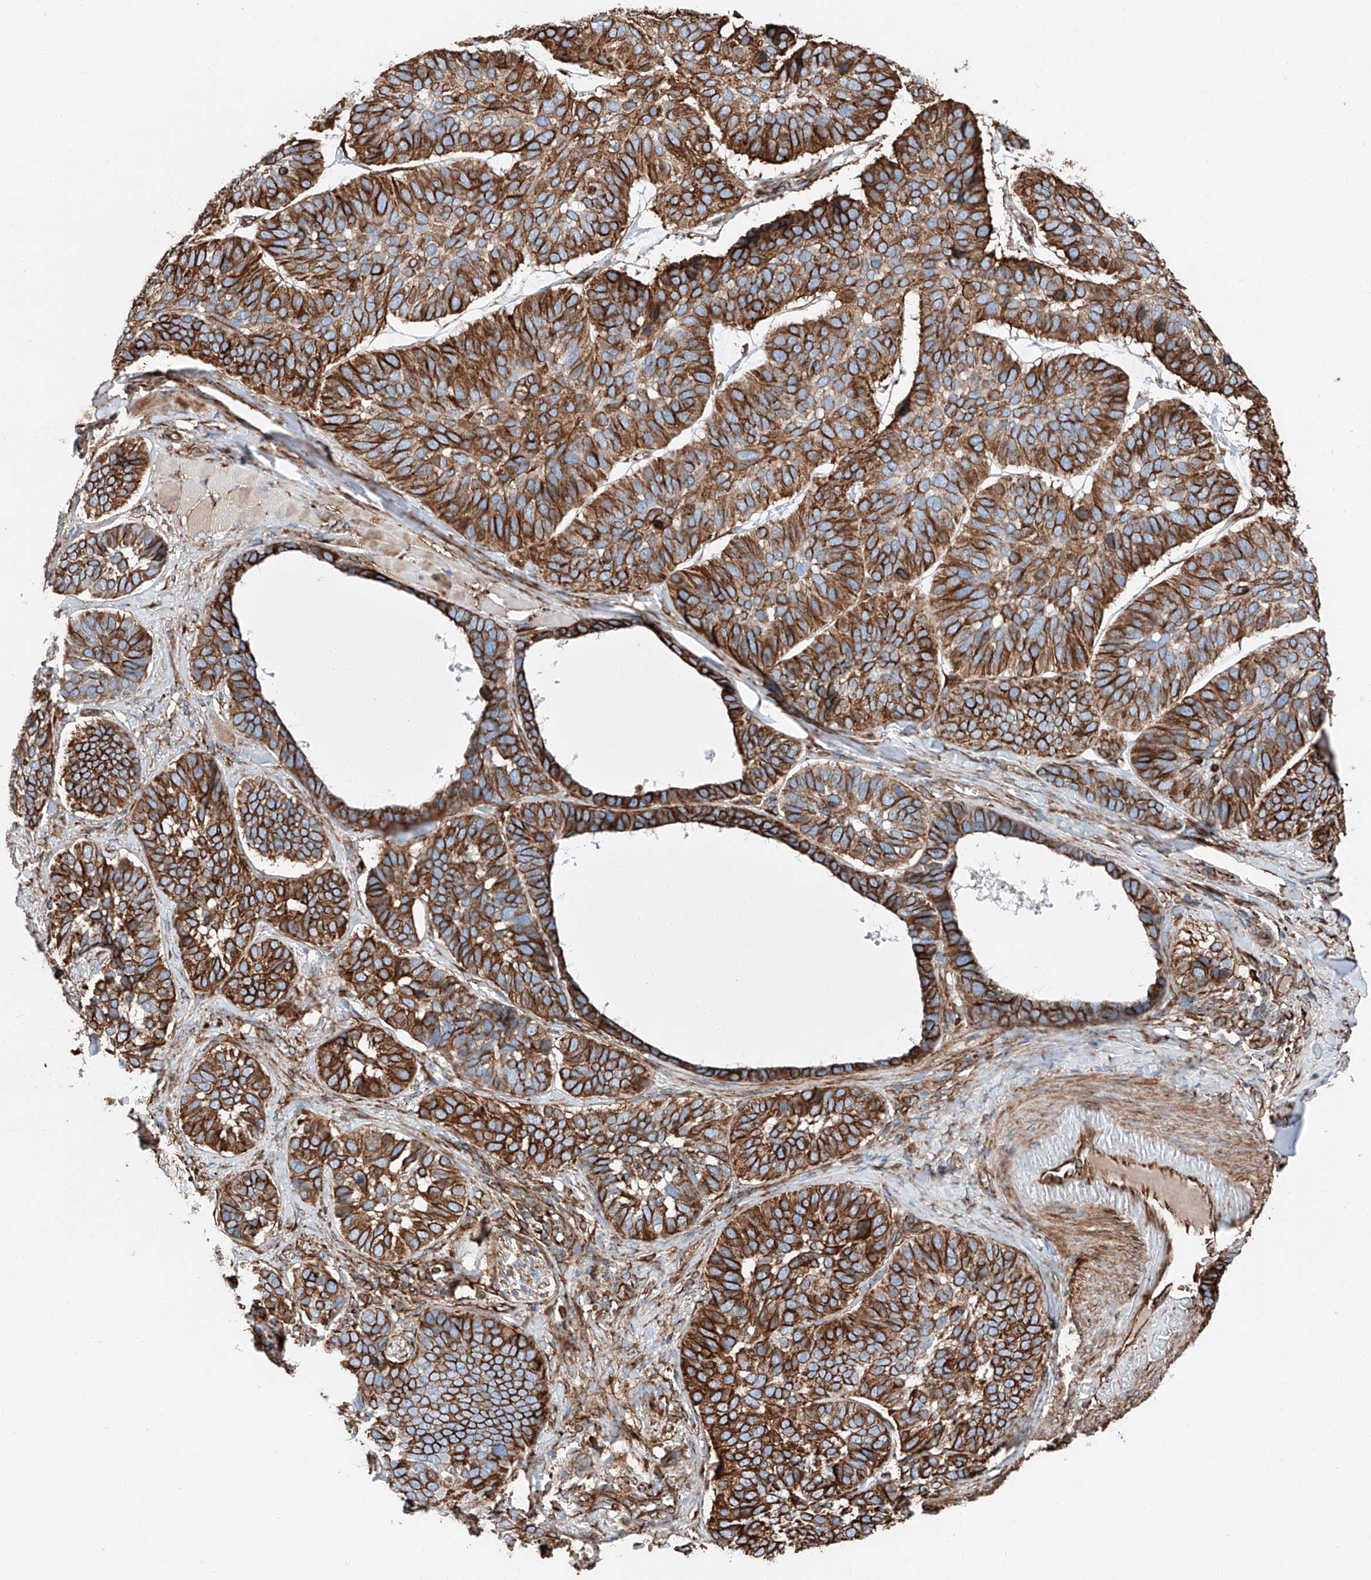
{"staining": {"intensity": "strong", "quantity": ">75%", "location": "cytoplasmic/membranous"}, "tissue": "skin cancer", "cell_type": "Tumor cells", "image_type": "cancer", "snomed": [{"axis": "morphology", "description": "Basal cell carcinoma"}, {"axis": "topography", "description": "Skin"}], "caption": "Skin cancer stained for a protein (brown) reveals strong cytoplasmic/membranous positive staining in about >75% of tumor cells.", "gene": "ZNF804A", "patient": {"sex": "male", "age": 62}}